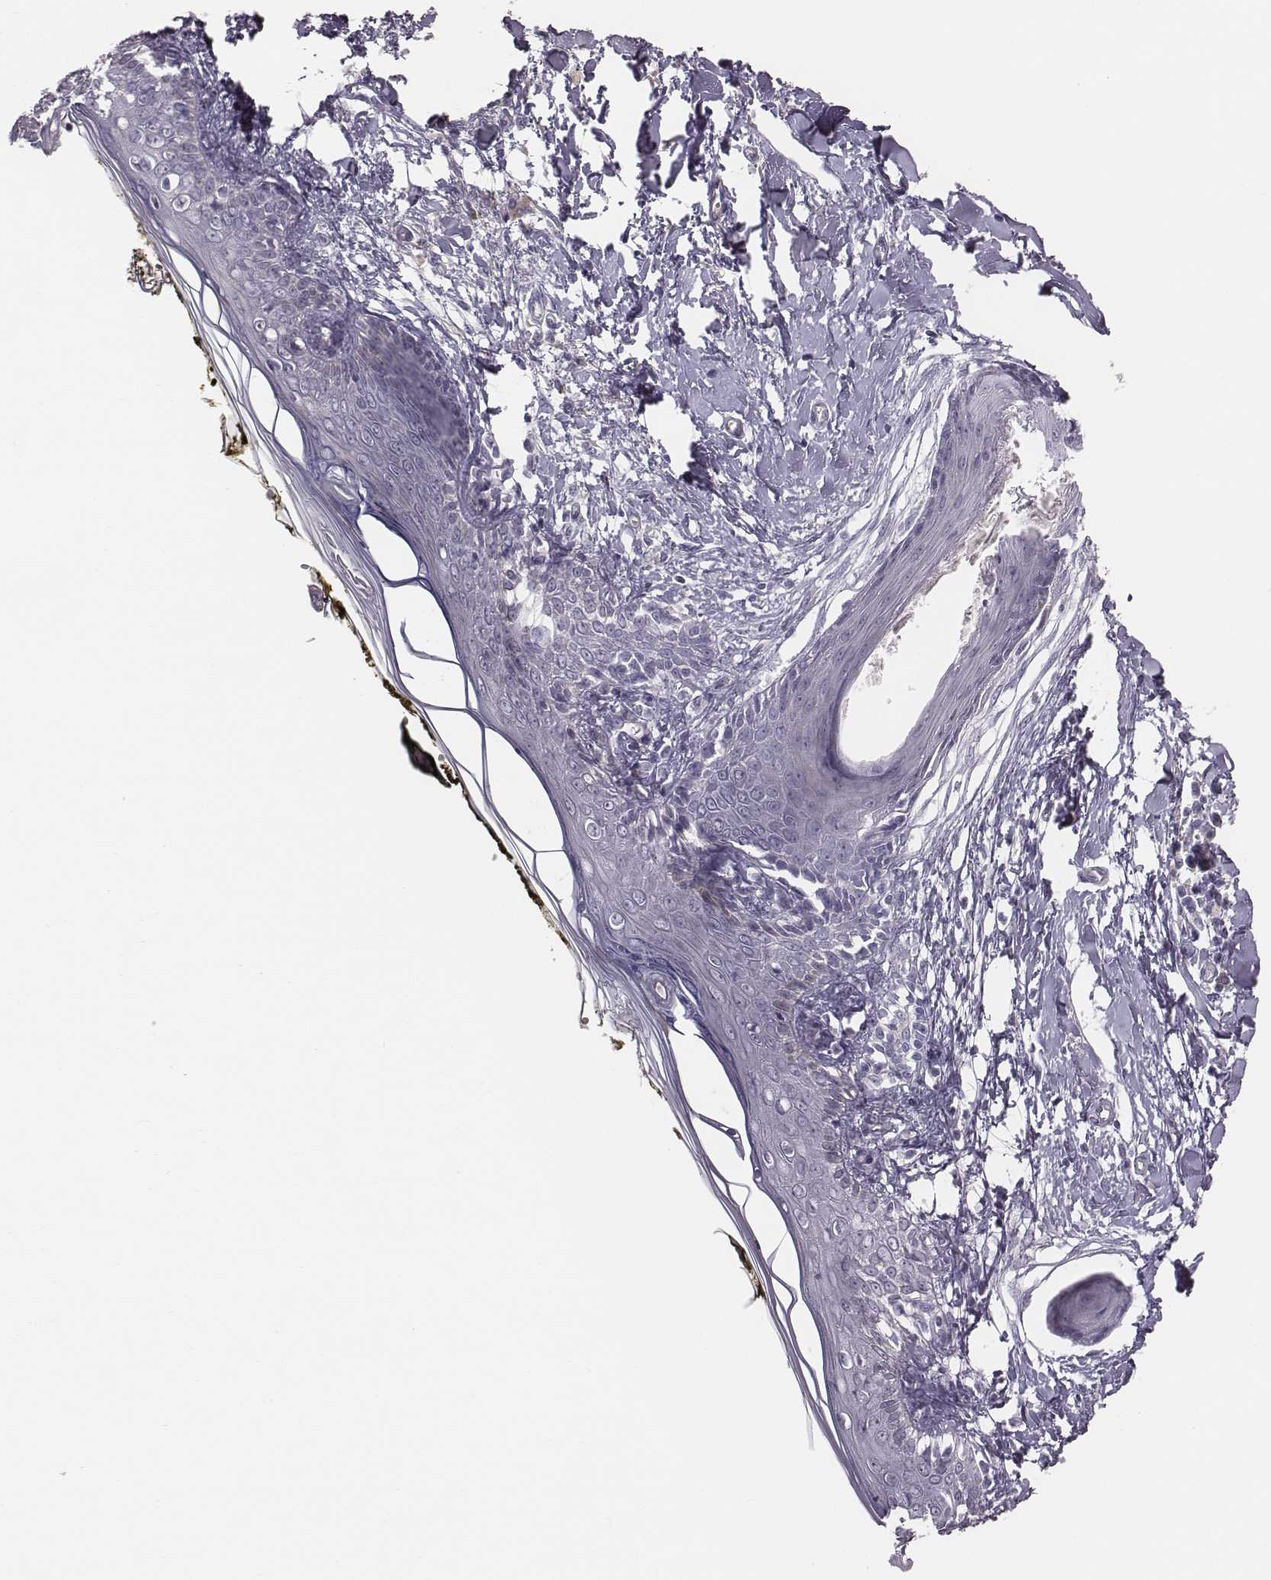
{"staining": {"intensity": "negative", "quantity": "none", "location": "none"}, "tissue": "skin", "cell_type": "Fibroblasts", "image_type": "normal", "snomed": [{"axis": "morphology", "description": "Normal tissue, NOS"}, {"axis": "topography", "description": "Skin"}], "caption": "Fibroblasts show no significant expression in unremarkable skin.", "gene": "CACNG4", "patient": {"sex": "male", "age": 76}}